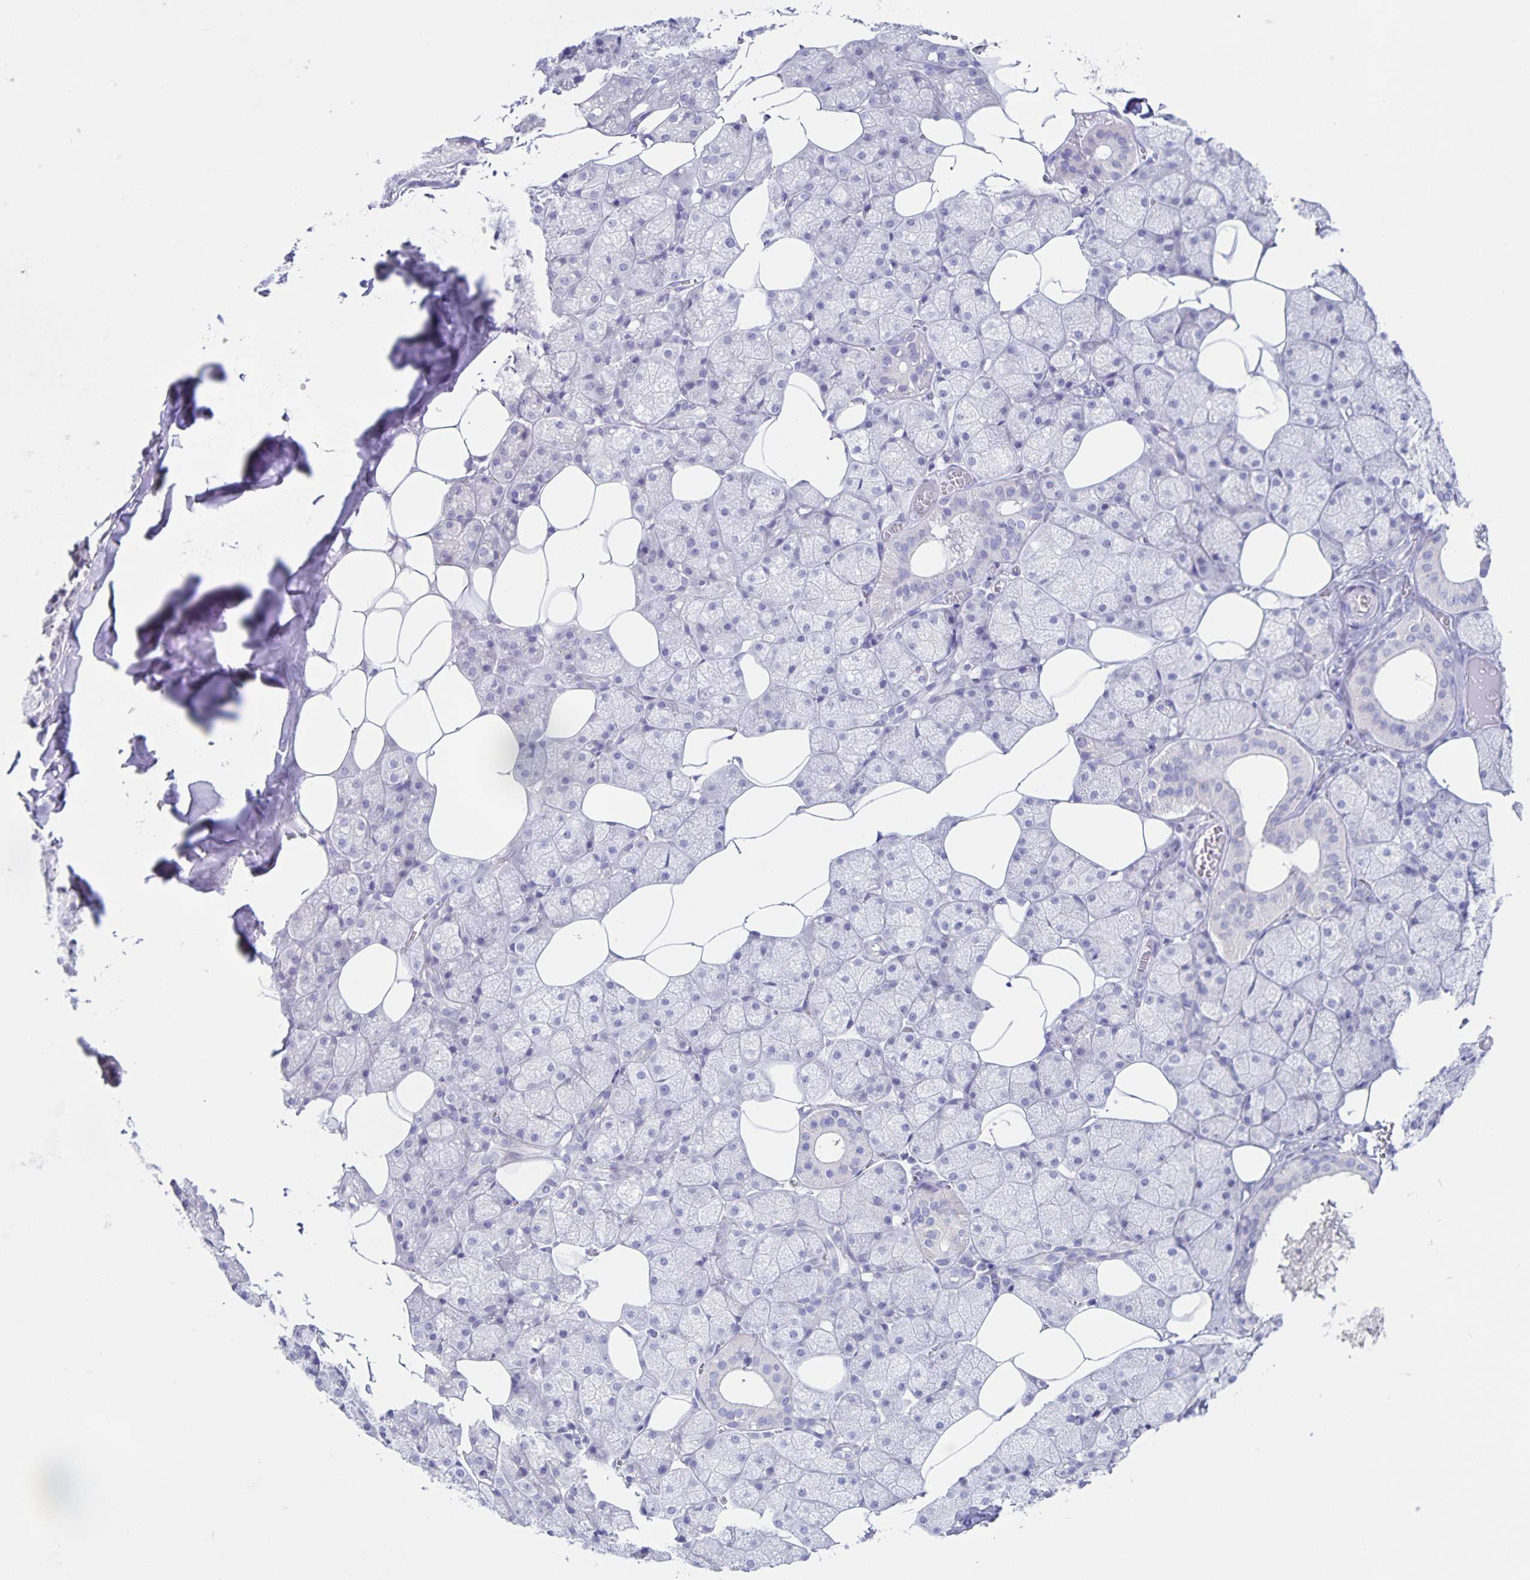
{"staining": {"intensity": "negative", "quantity": "none", "location": "none"}, "tissue": "salivary gland", "cell_type": "Glandular cells", "image_type": "normal", "snomed": [{"axis": "morphology", "description": "Normal tissue, NOS"}, {"axis": "topography", "description": "Salivary gland"}, {"axis": "topography", "description": "Peripheral nerve tissue"}], "caption": "An IHC micrograph of normal salivary gland is shown. There is no staining in glandular cells of salivary gland. (Brightfield microscopy of DAB (3,3'-diaminobenzidine) immunohistochemistry (IHC) at high magnification).", "gene": "RPL36A", "patient": {"sex": "male", "age": 38}}